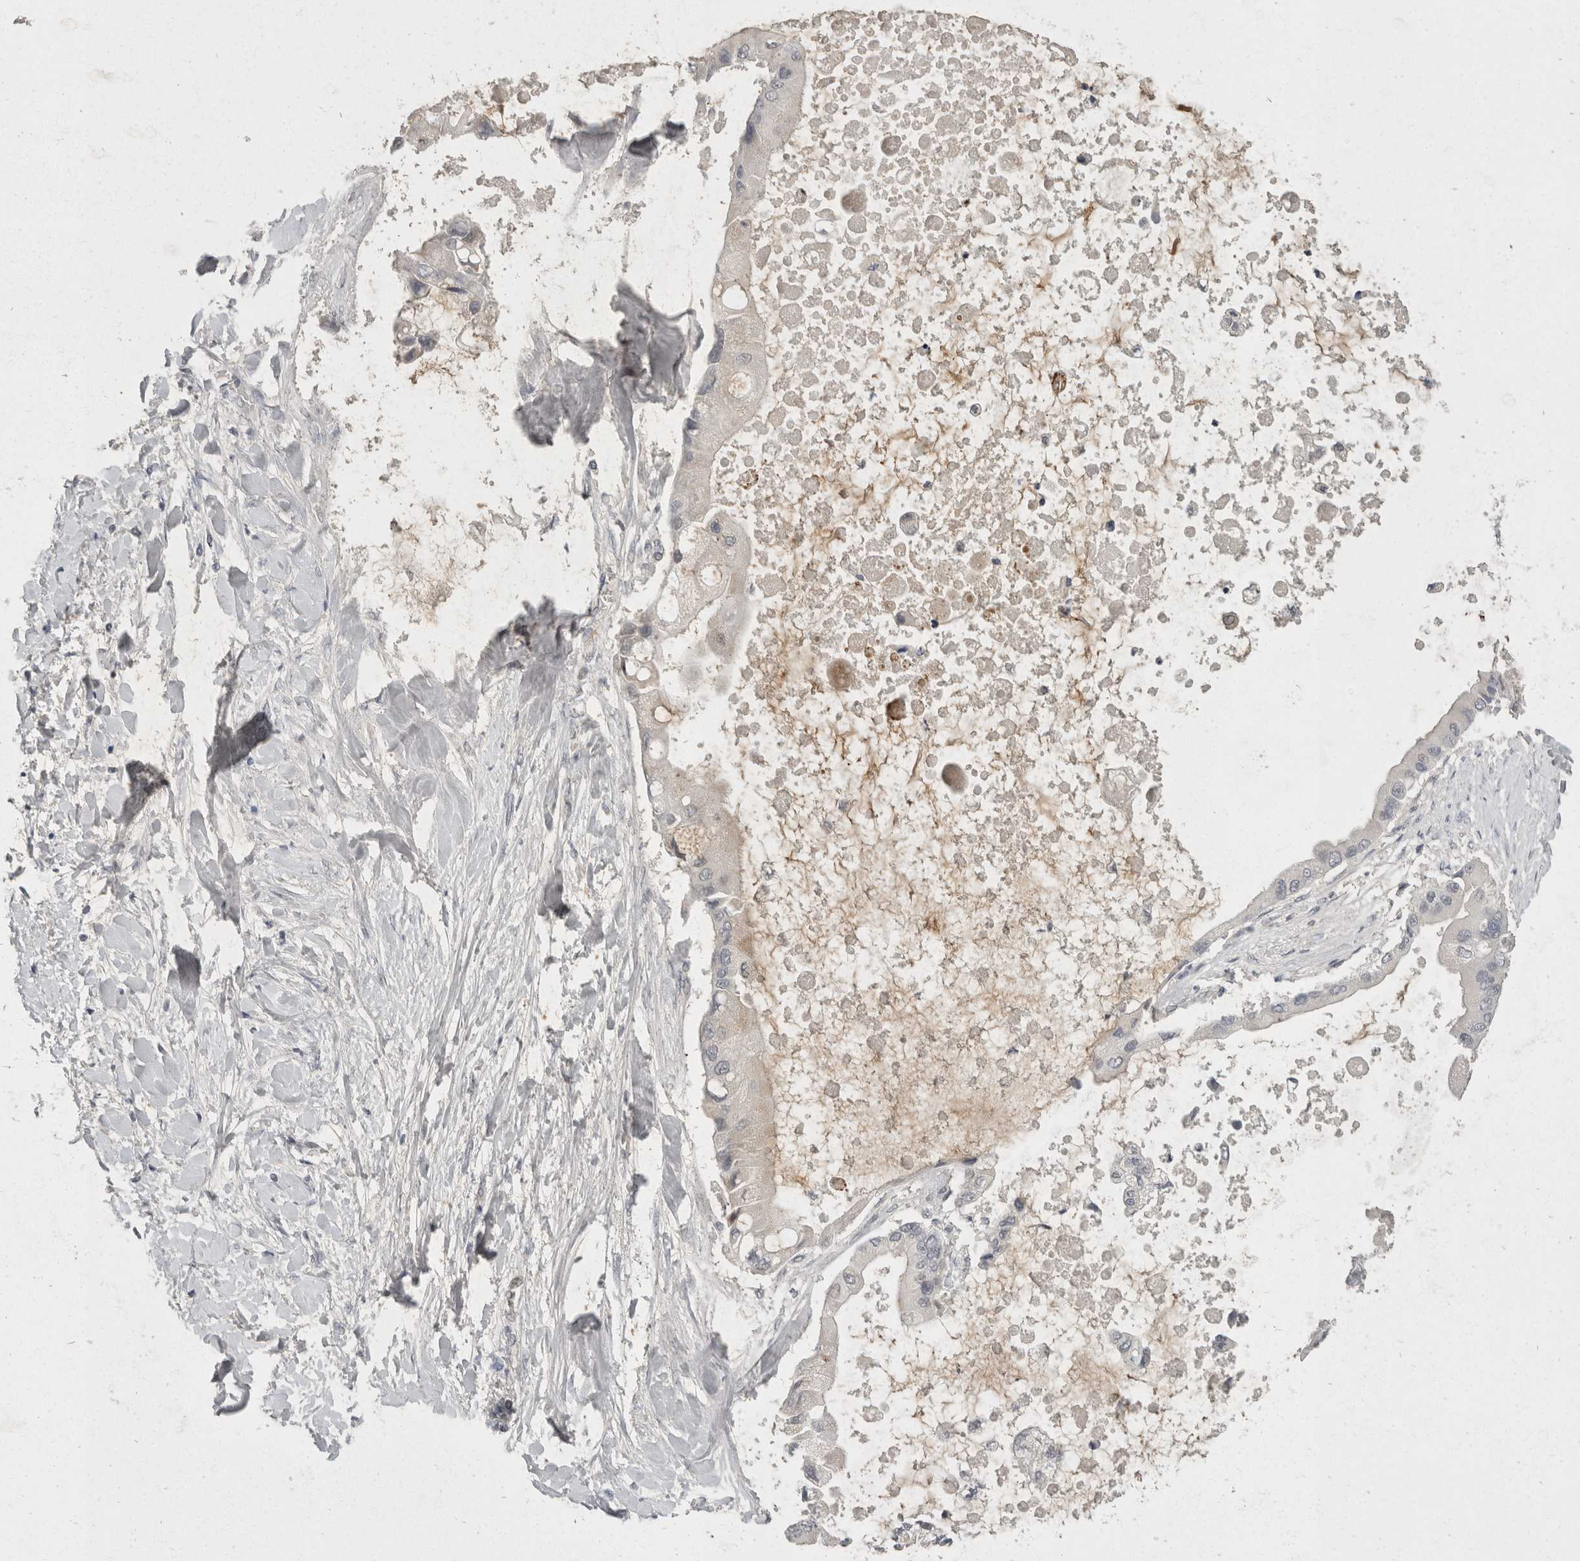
{"staining": {"intensity": "negative", "quantity": "none", "location": "none"}, "tissue": "liver cancer", "cell_type": "Tumor cells", "image_type": "cancer", "snomed": [{"axis": "morphology", "description": "Cholangiocarcinoma"}, {"axis": "topography", "description": "Liver"}], "caption": "This is a photomicrograph of immunohistochemistry (IHC) staining of liver cholangiocarcinoma, which shows no staining in tumor cells.", "gene": "TOM1L2", "patient": {"sex": "male", "age": 50}}